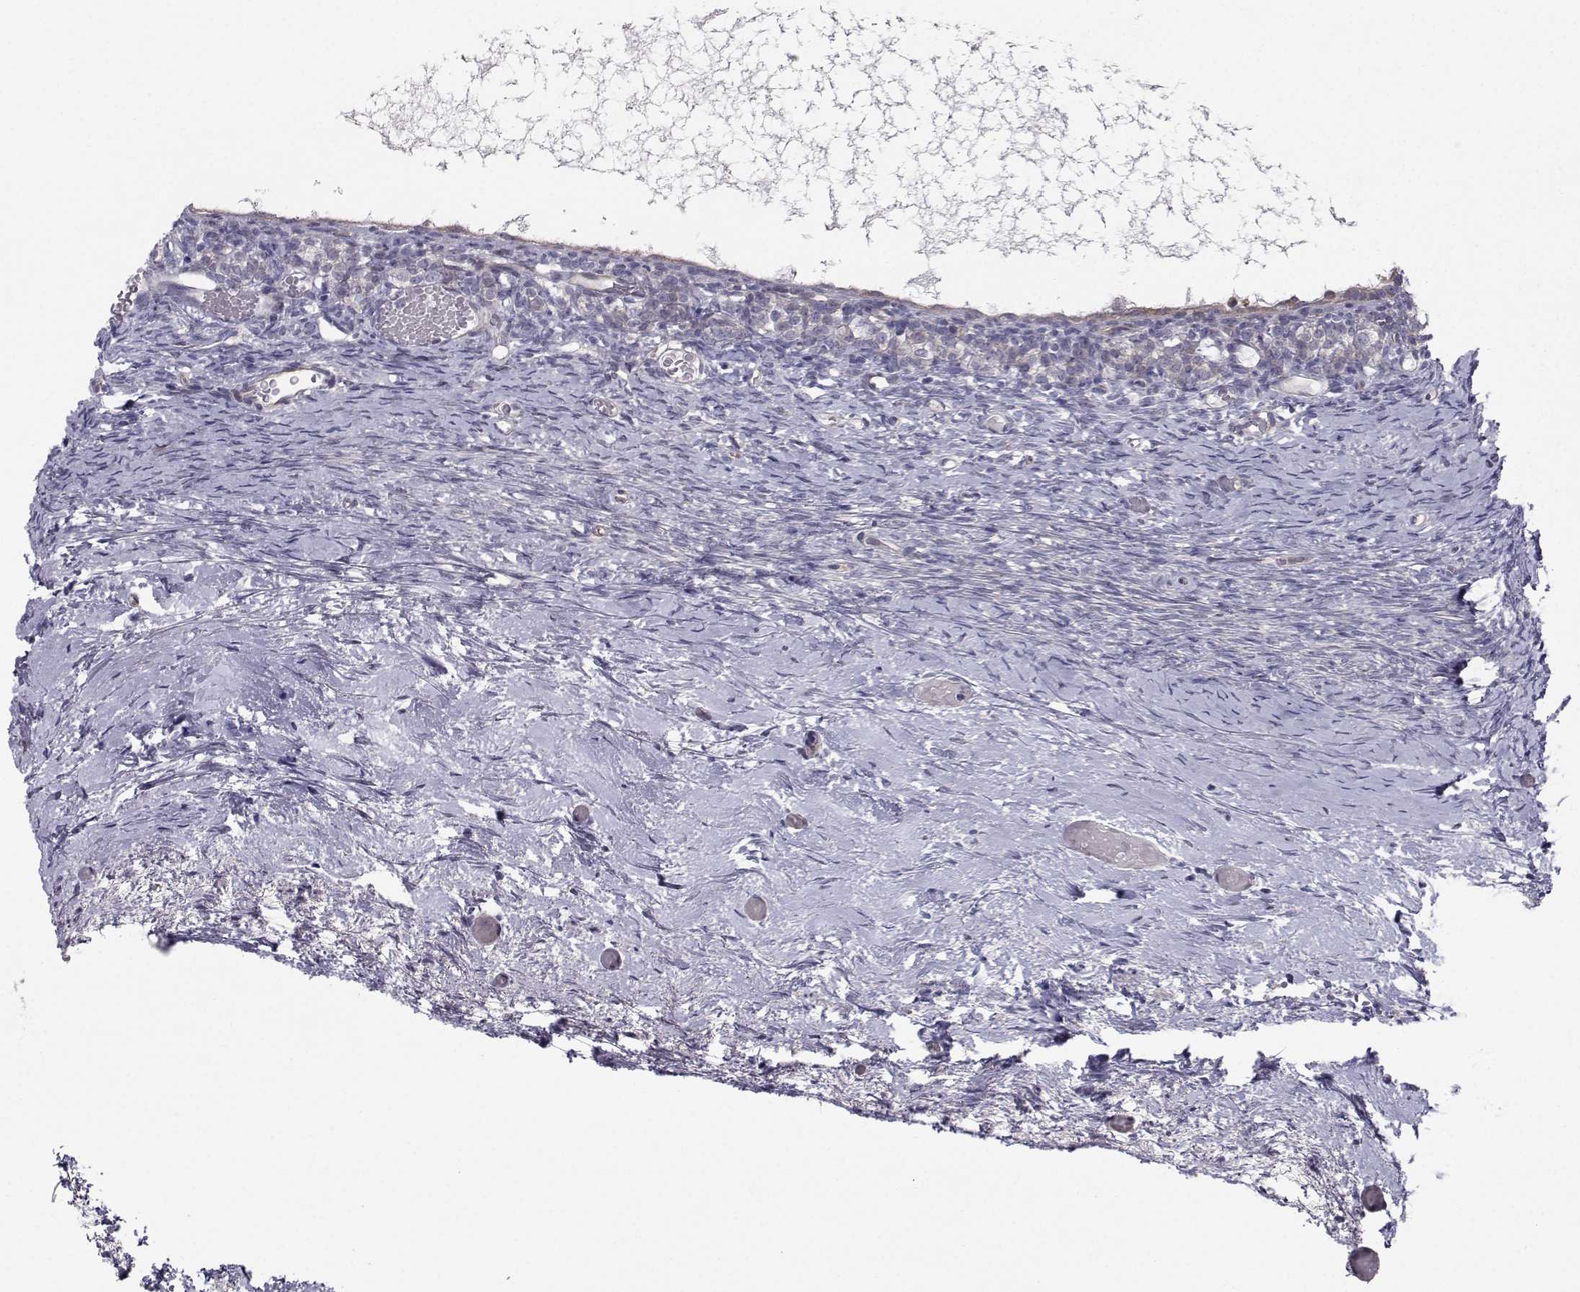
{"staining": {"intensity": "negative", "quantity": "none", "location": "none"}, "tissue": "ovary", "cell_type": "Ovarian stroma cells", "image_type": "normal", "snomed": [{"axis": "morphology", "description": "Normal tissue, NOS"}, {"axis": "topography", "description": "Ovary"}], "caption": "Immunohistochemical staining of unremarkable ovary exhibits no significant staining in ovarian stroma cells.", "gene": "HSP90AB1", "patient": {"sex": "female", "age": 39}}